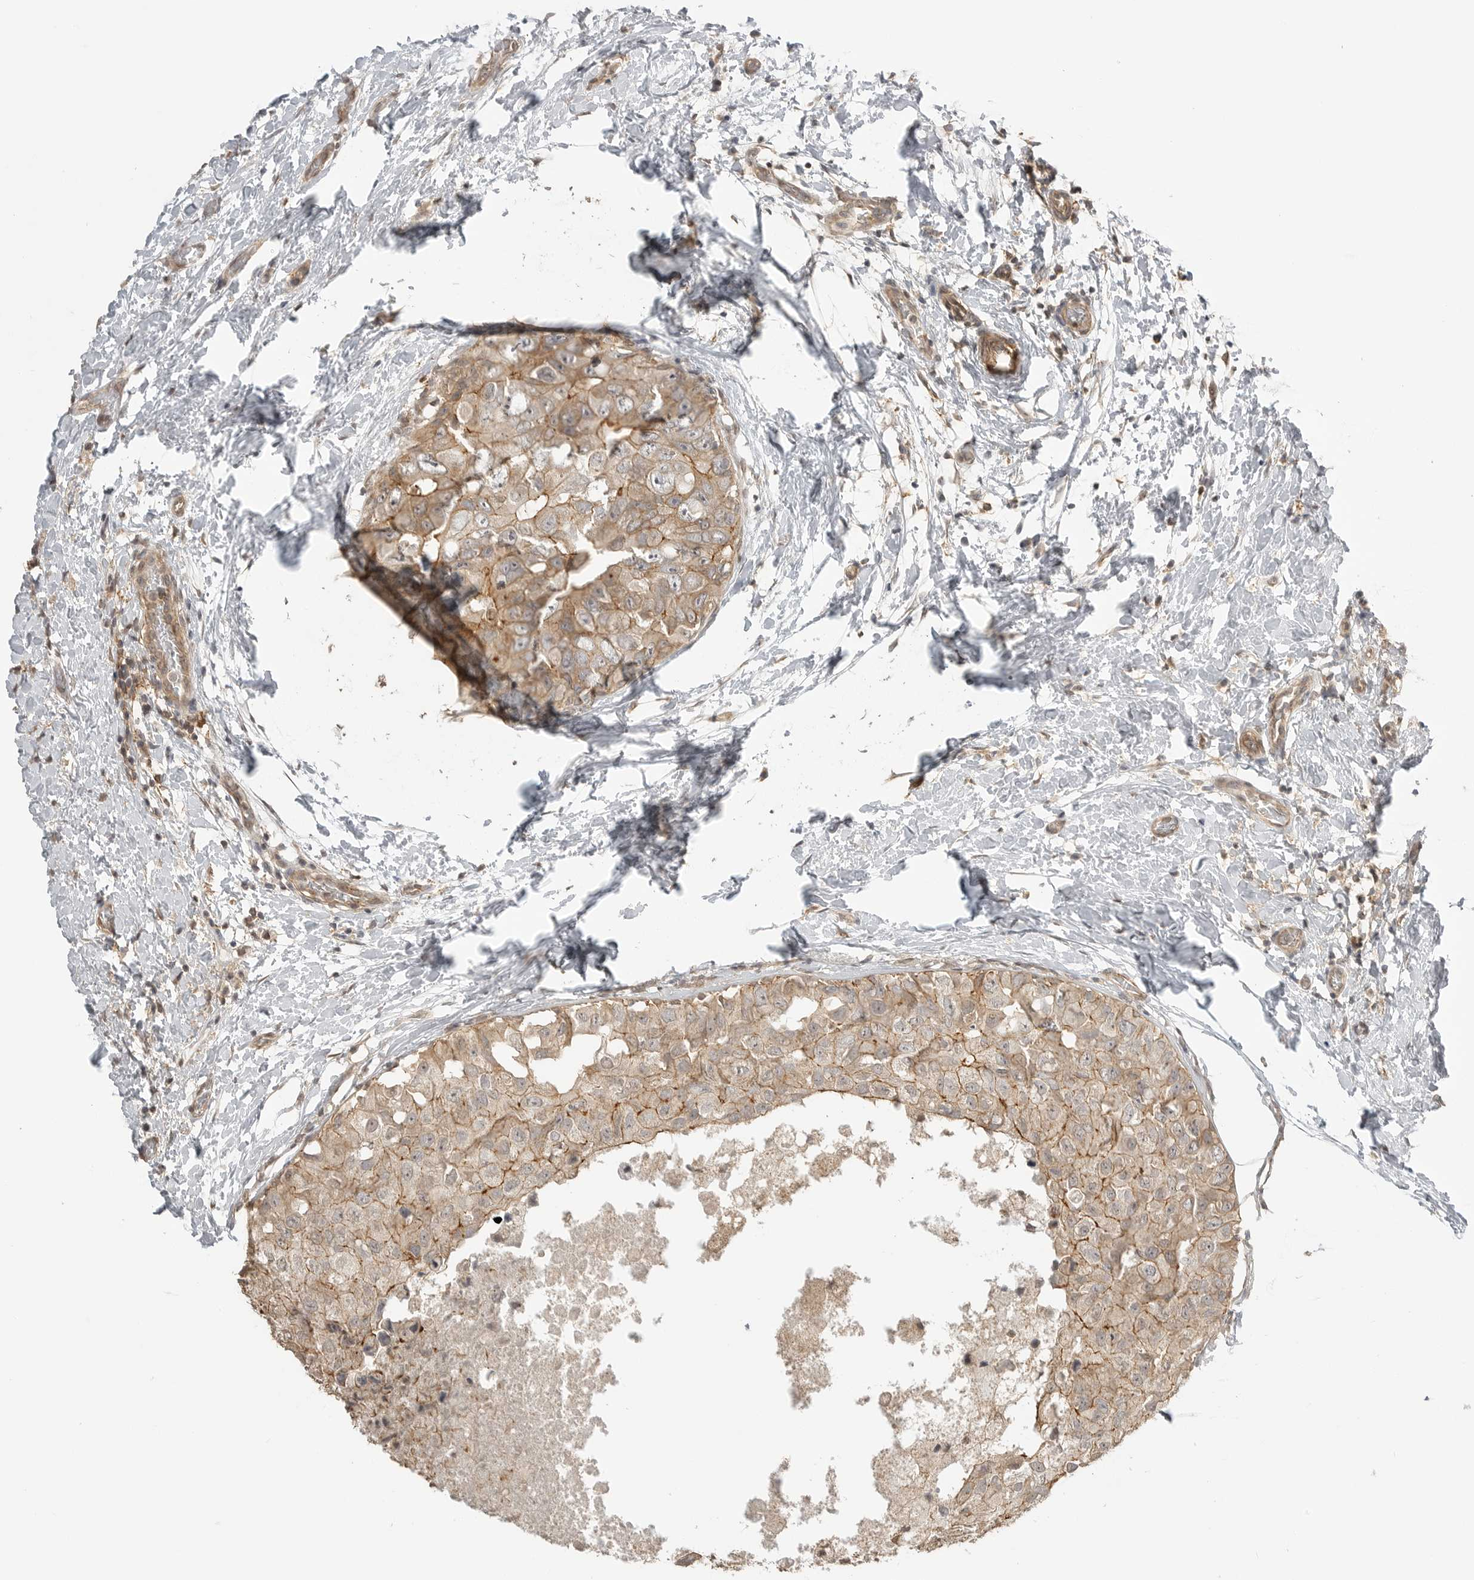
{"staining": {"intensity": "moderate", "quantity": ">75%", "location": "cytoplasmic/membranous"}, "tissue": "breast cancer", "cell_type": "Tumor cells", "image_type": "cancer", "snomed": [{"axis": "morphology", "description": "Duct carcinoma"}, {"axis": "topography", "description": "Breast"}], "caption": "Immunohistochemistry image of breast intraductal carcinoma stained for a protein (brown), which exhibits medium levels of moderate cytoplasmic/membranous expression in approximately >75% of tumor cells.", "gene": "GPC2", "patient": {"sex": "female", "age": 62}}